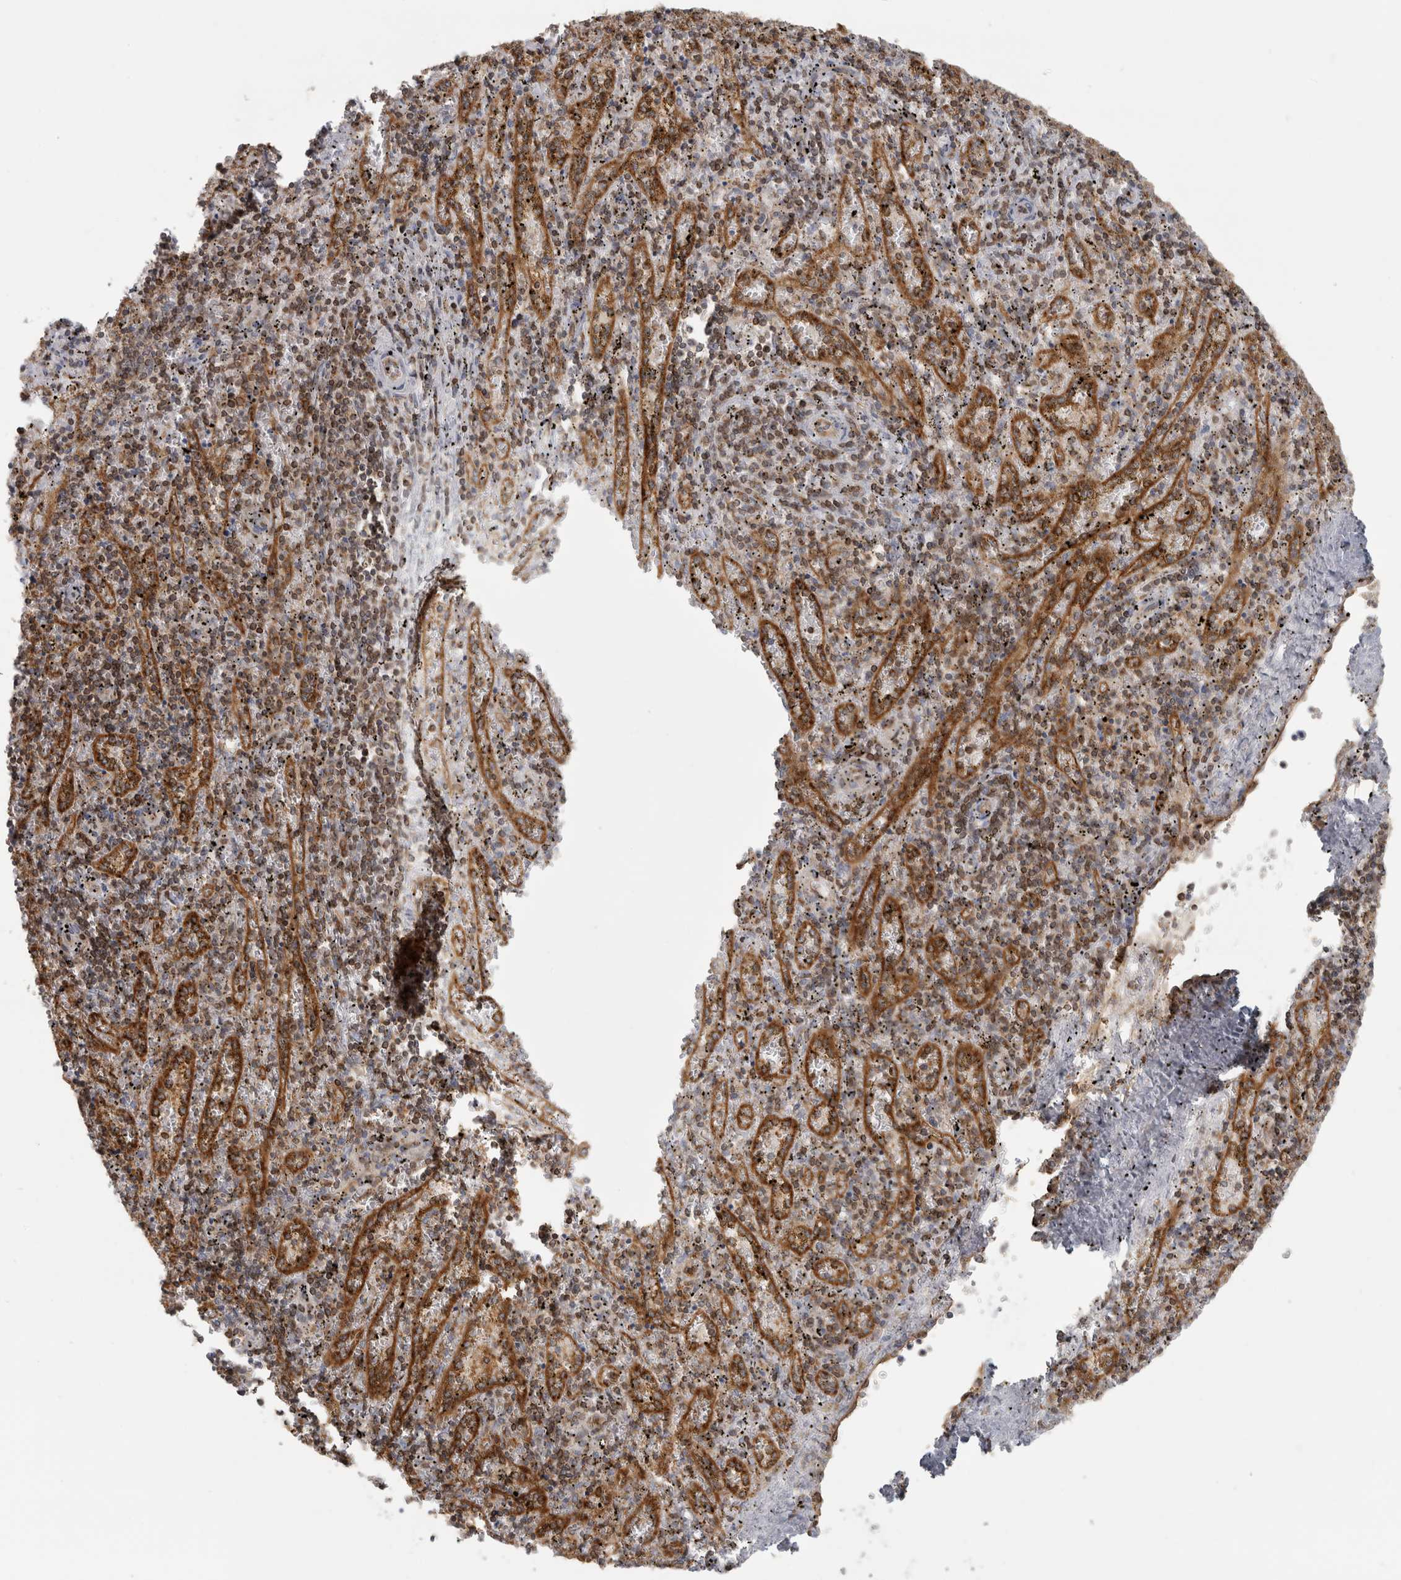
{"staining": {"intensity": "moderate", "quantity": ">75%", "location": "cytoplasmic/membranous"}, "tissue": "spleen", "cell_type": "Cells in red pulp", "image_type": "normal", "snomed": [{"axis": "morphology", "description": "Normal tissue, NOS"}, {"axis": "topography", "description": "Spleen"}], "caption": "The image shows immunohistochemical staining of normal spleen. There is moderate cytoplasmic/membranous positivity is seen in about >75% of cells in red pulp.", "gene": "HLA", "patient": {"sex": "male", "age": 11}}